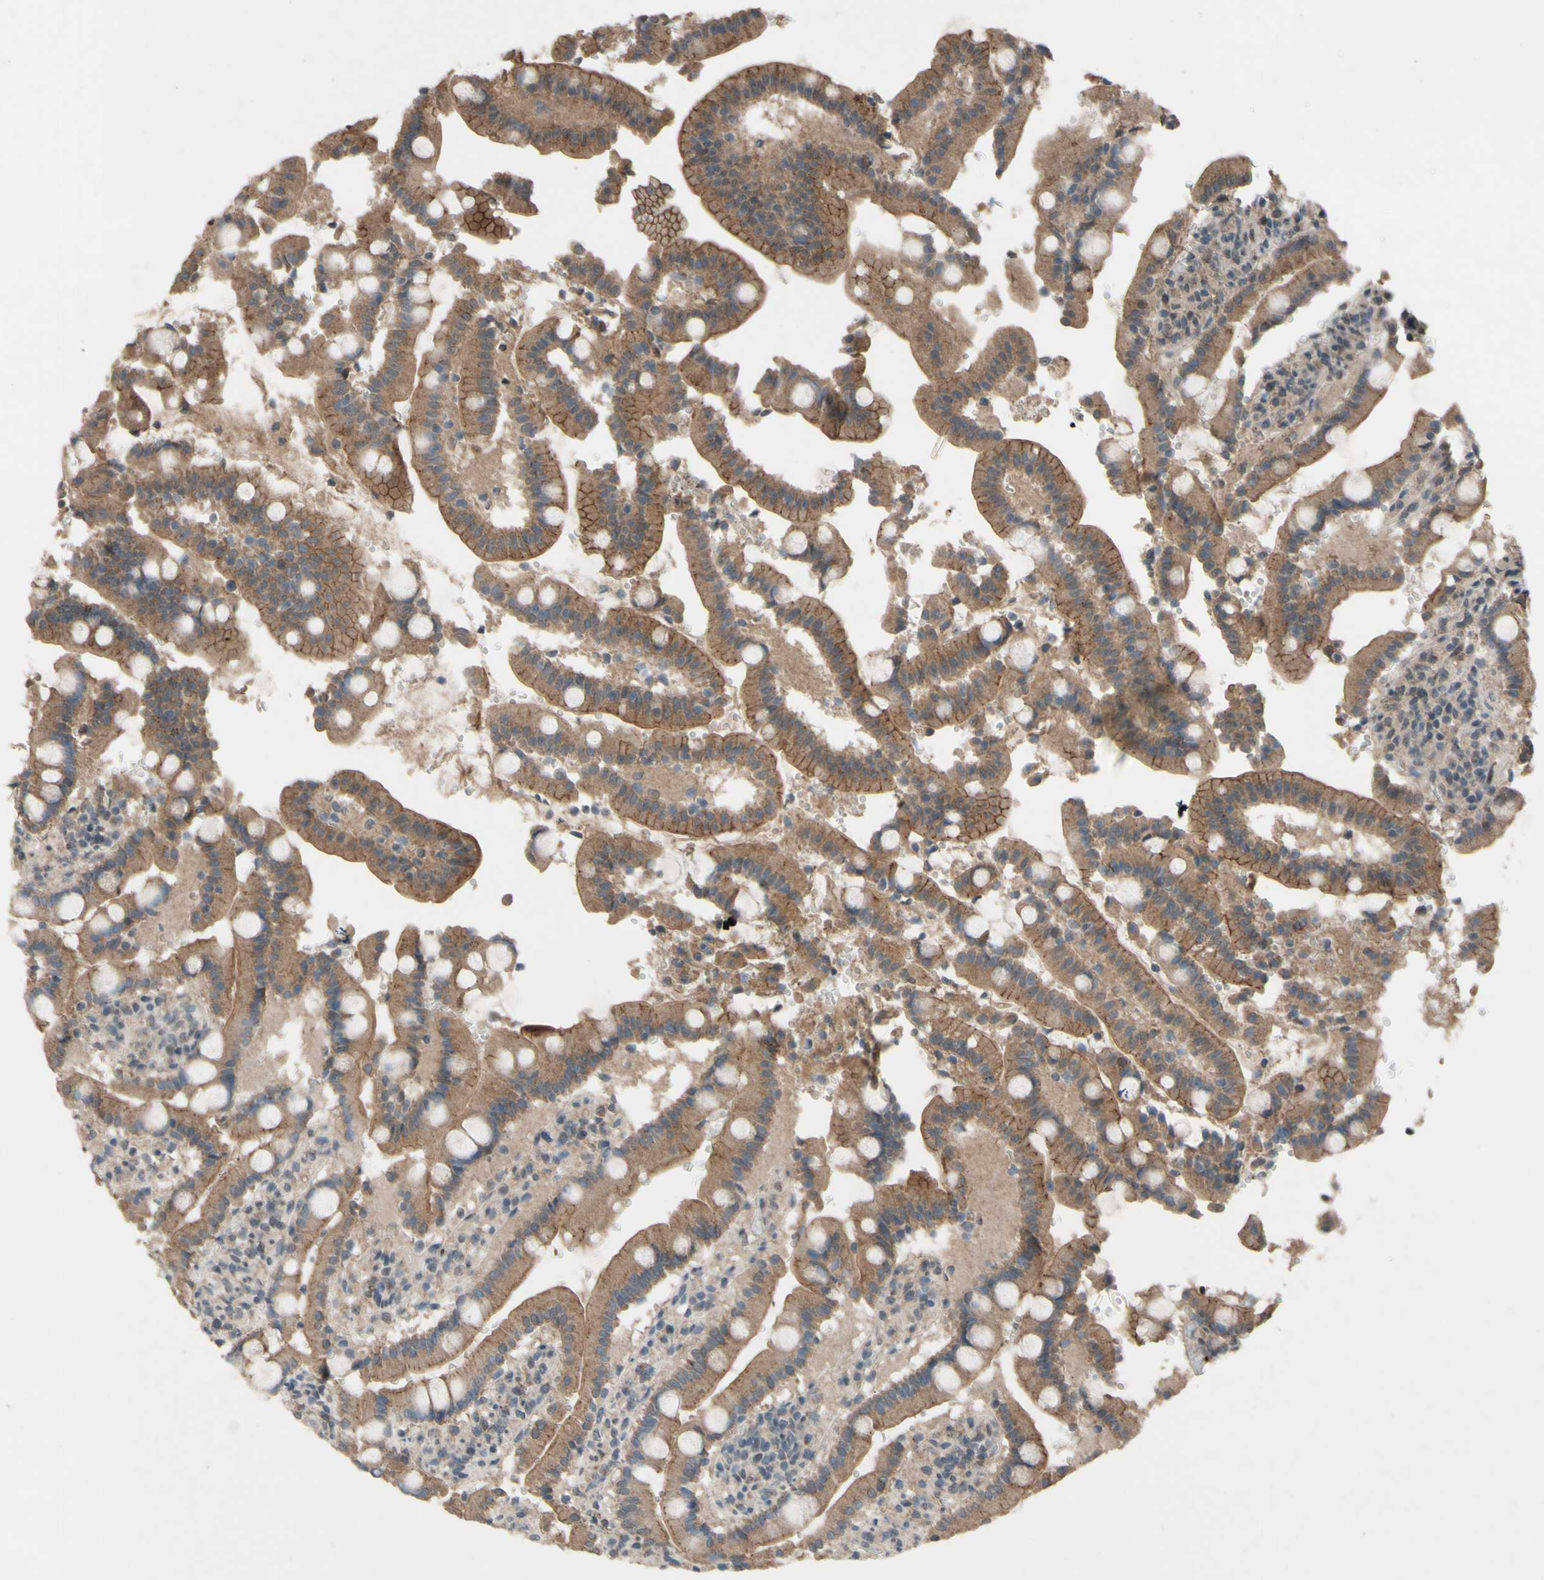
{"staining": {"intensity": "moderate", "quantity": ">75%", "location": "cytoplasmic/membranous"}, "tissue": "duodenum", "cell_type": "Glandular cells", "image_type": "normal", "snomed": [{"axis": "morphology", "description": "Normal tissue, NOS"}, {"axis": "topography", "description": "Small intestine, NOS"}], "caption": "Glandular cells show medium levels of moderate cytoplasmic/membranous positivity in about >75% of cells in normal human duodenum.", "gene": "CDCP1", "patient": {"sex": "female", "age": 71}}